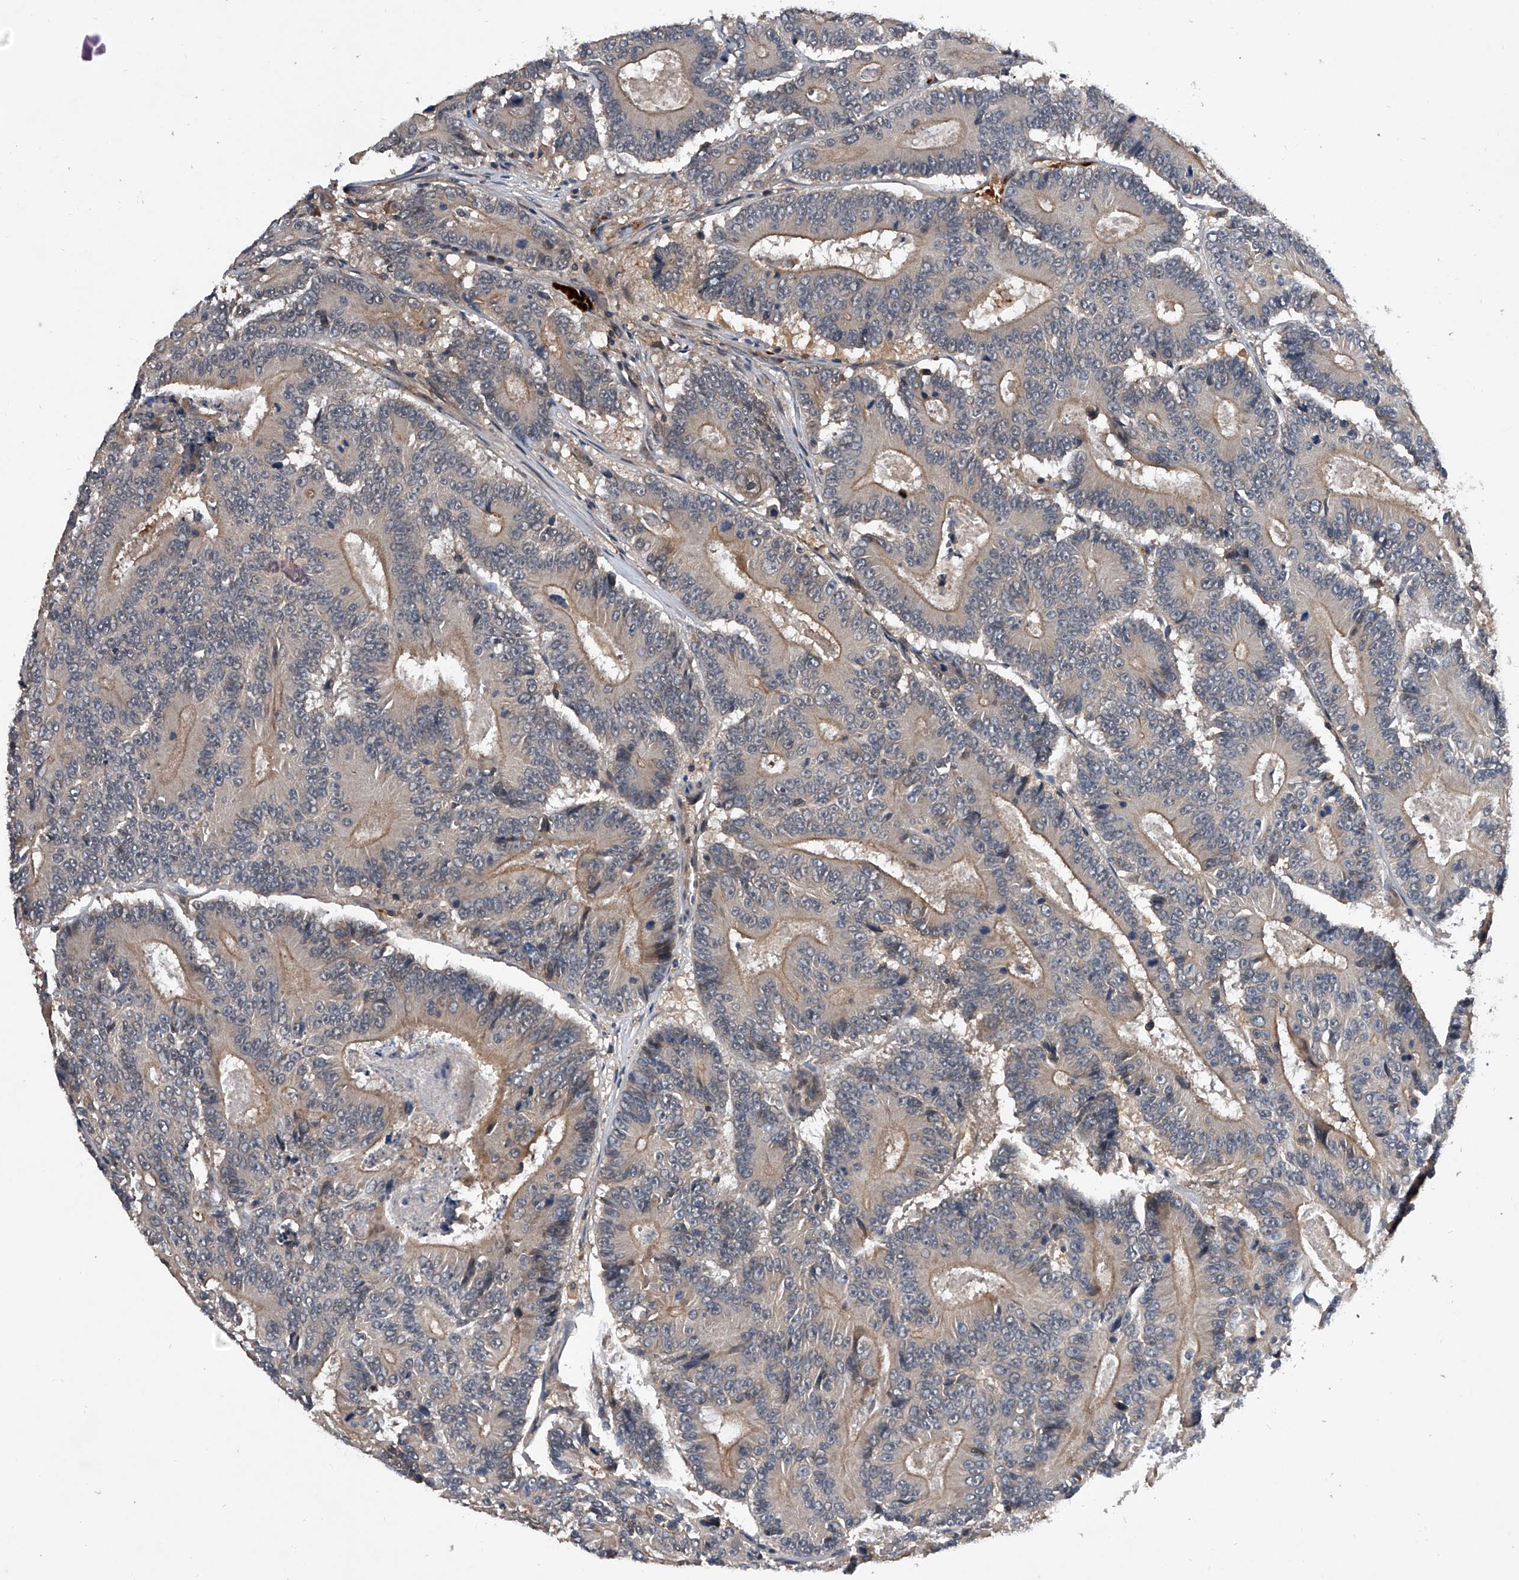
{"staining": {"intensity": "weak", "quantity": "<25%", "location": "cytoplasmic/membranous"}, "tissue": "colorectal cancer", "cell_type": "Tumor cells", "image_type": "cancer", "snomed": [{"axis": "morphology", "description": "Adenocarcinoma, NOS"}, {"axis": "topography", "description": "Colon"}], "caption": "A micrograph of colorectal cancer (adenocarcinoma) stained for a protein exhibits no brown staining in tumor cells.", "gene": "ZNF30", "patient": {"sex": "male", "age": 83}}